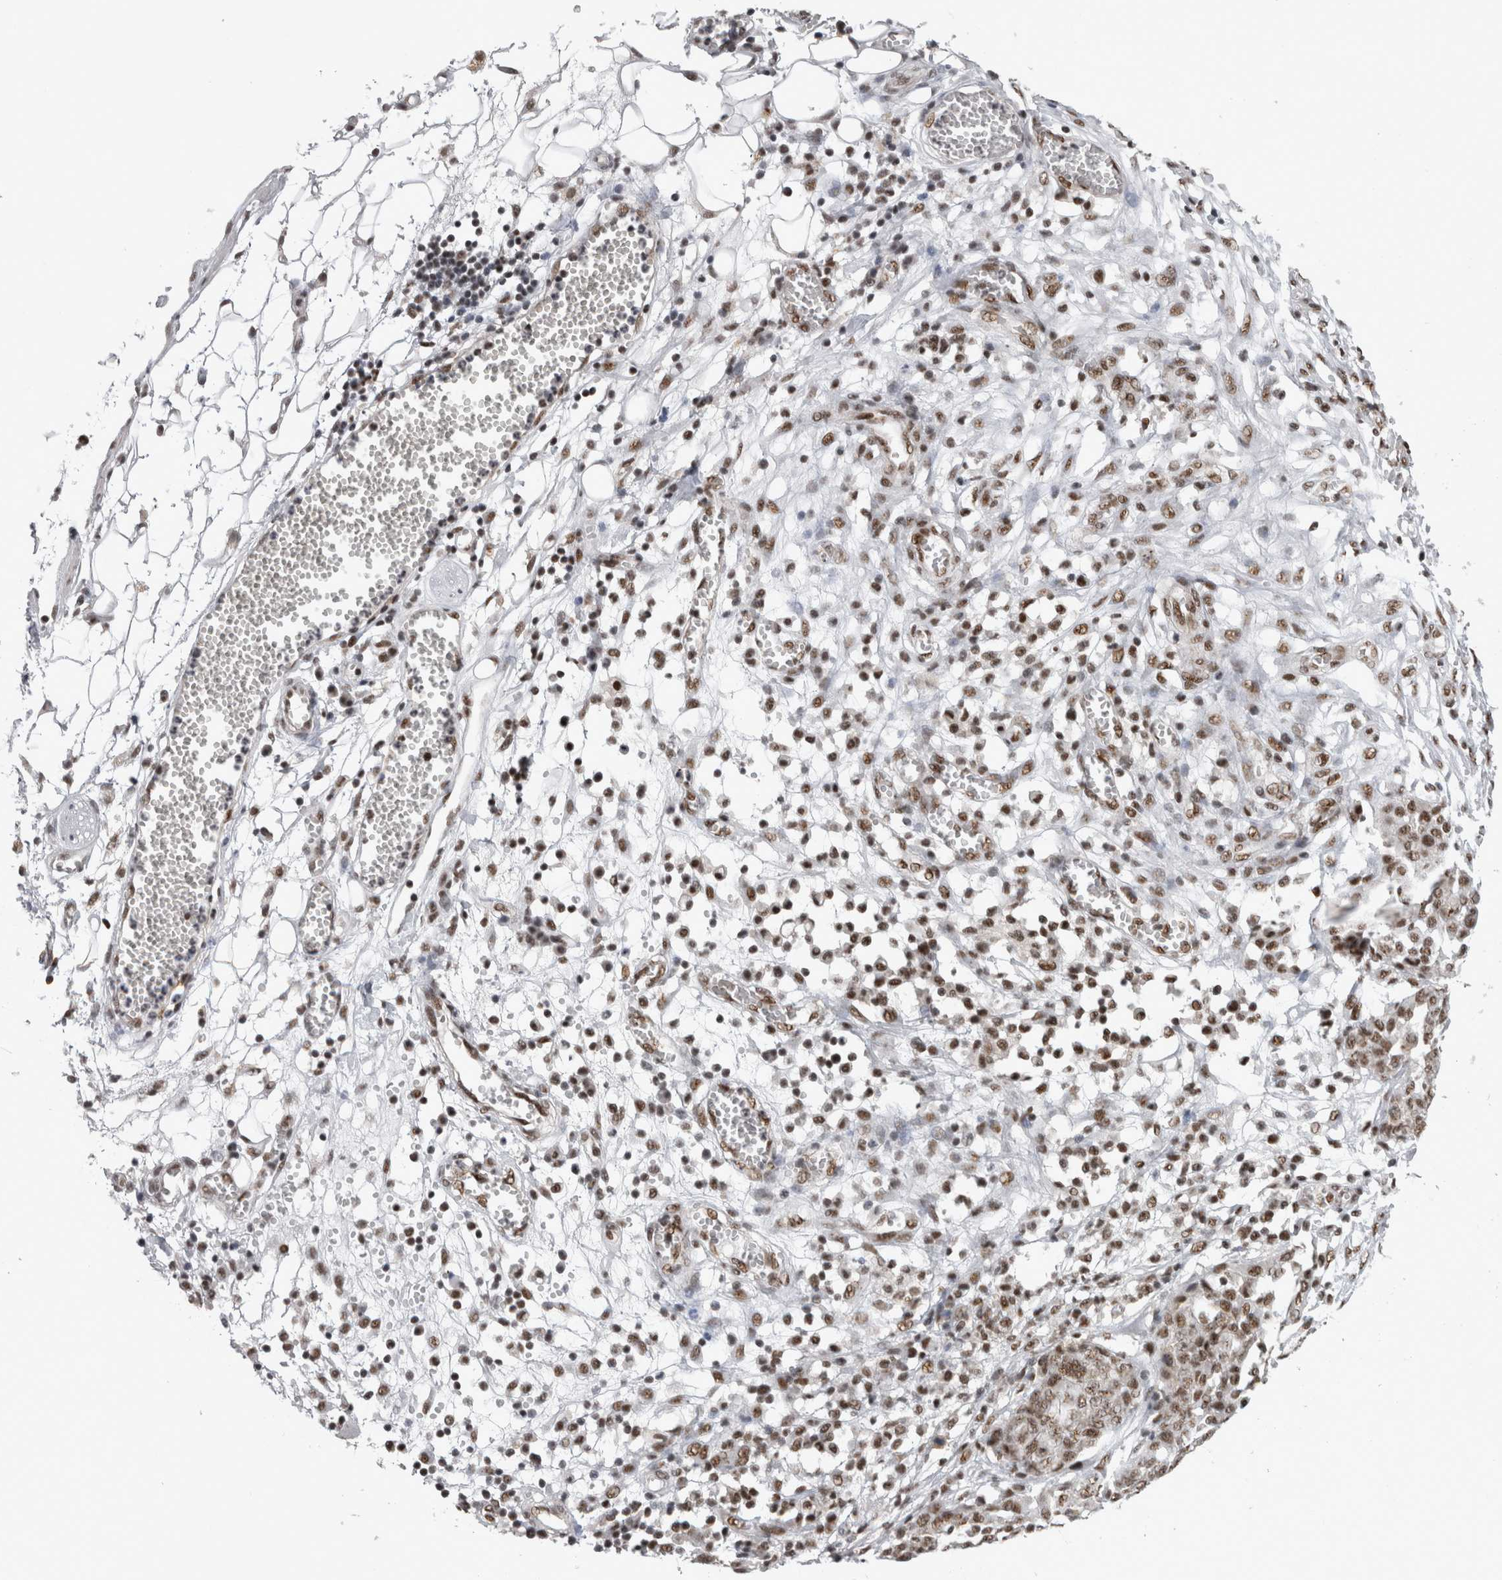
{"staining": {"intensity": "moderate", "quantity": ">75%", "location": "nuclear"}, "tissue": "ovarian cancer", "cell_type": "Tumor cells", "image_type": "cancer", "snomed": [{"axis": "morphology", "description": "Cystadenocarcinoma, serous, NOS"}, {"axis": "topography", "description": "Soft tissue"}, {"axis": "topography", "description": "Ovary"}], "caption": "Ovarian serous cystadenocarcinoma stained with DAB immunohistochemistry (IHC) demonstrates medium levels of moderate nuclear expression in about >75% of tumor cells.", "gene": "CDK11A", "patient": {"sex": "female", "age": 57}}